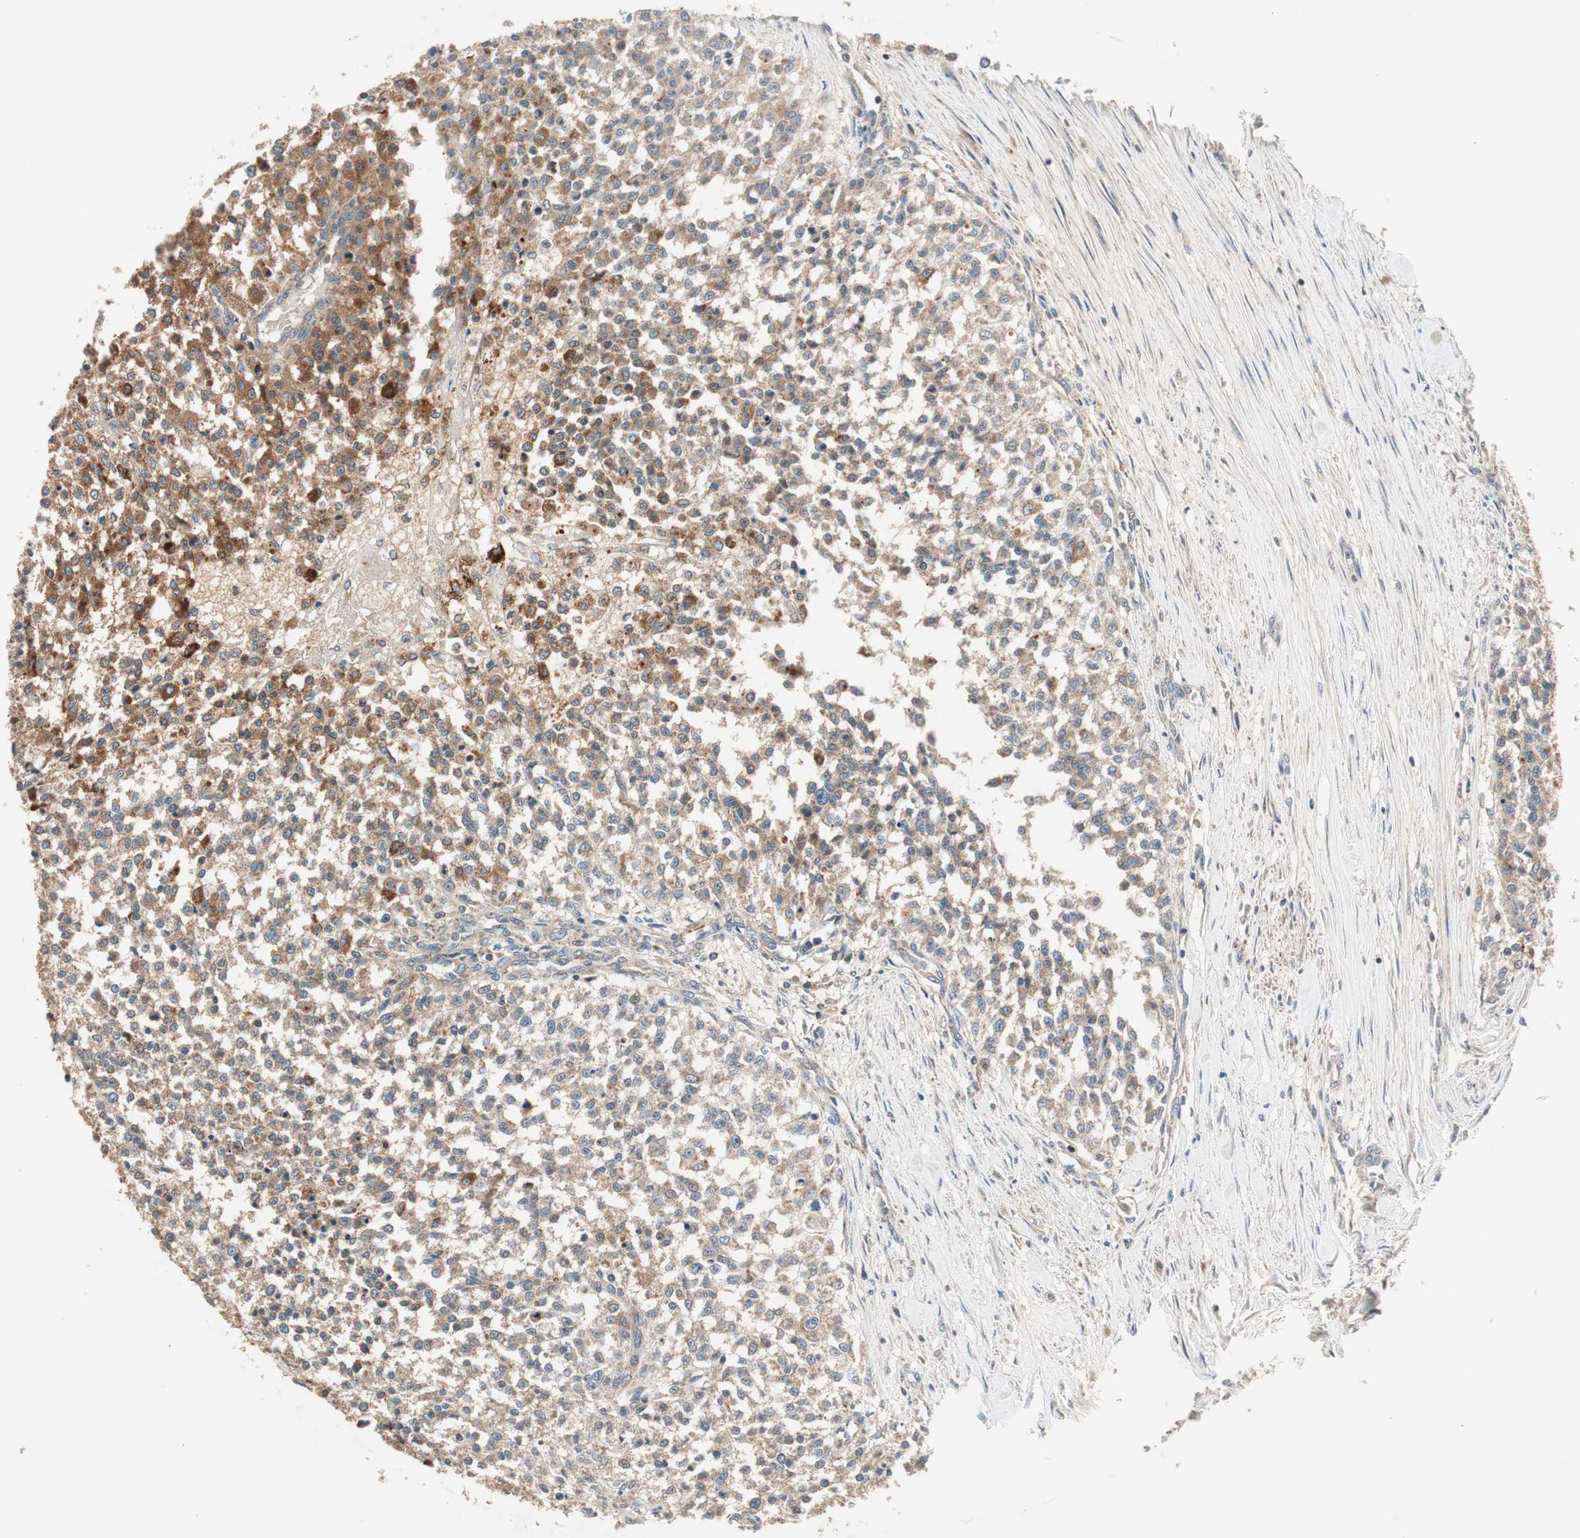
{"staining": {"intensity": "moderate", "quantity": ">75%", "location": "cytoplasmic/membranous"}, "tissue": "testis cancer", "cell_type": "Tumor cells", "image_type": "cancer", "snomed": [{"axis": "morphology", "description": "Seminoma, NOS"}, {"axis": "topography", "description": "Testis"}], "caption": "Immunohistochemistry (IHC) of testis seminoma reveals medium levels of moderate cytoplasmic/membranous positivity in approximately >75% of tumor cells.", "gene": "HPN", "patient": {"sex": "male", "age": 59}}